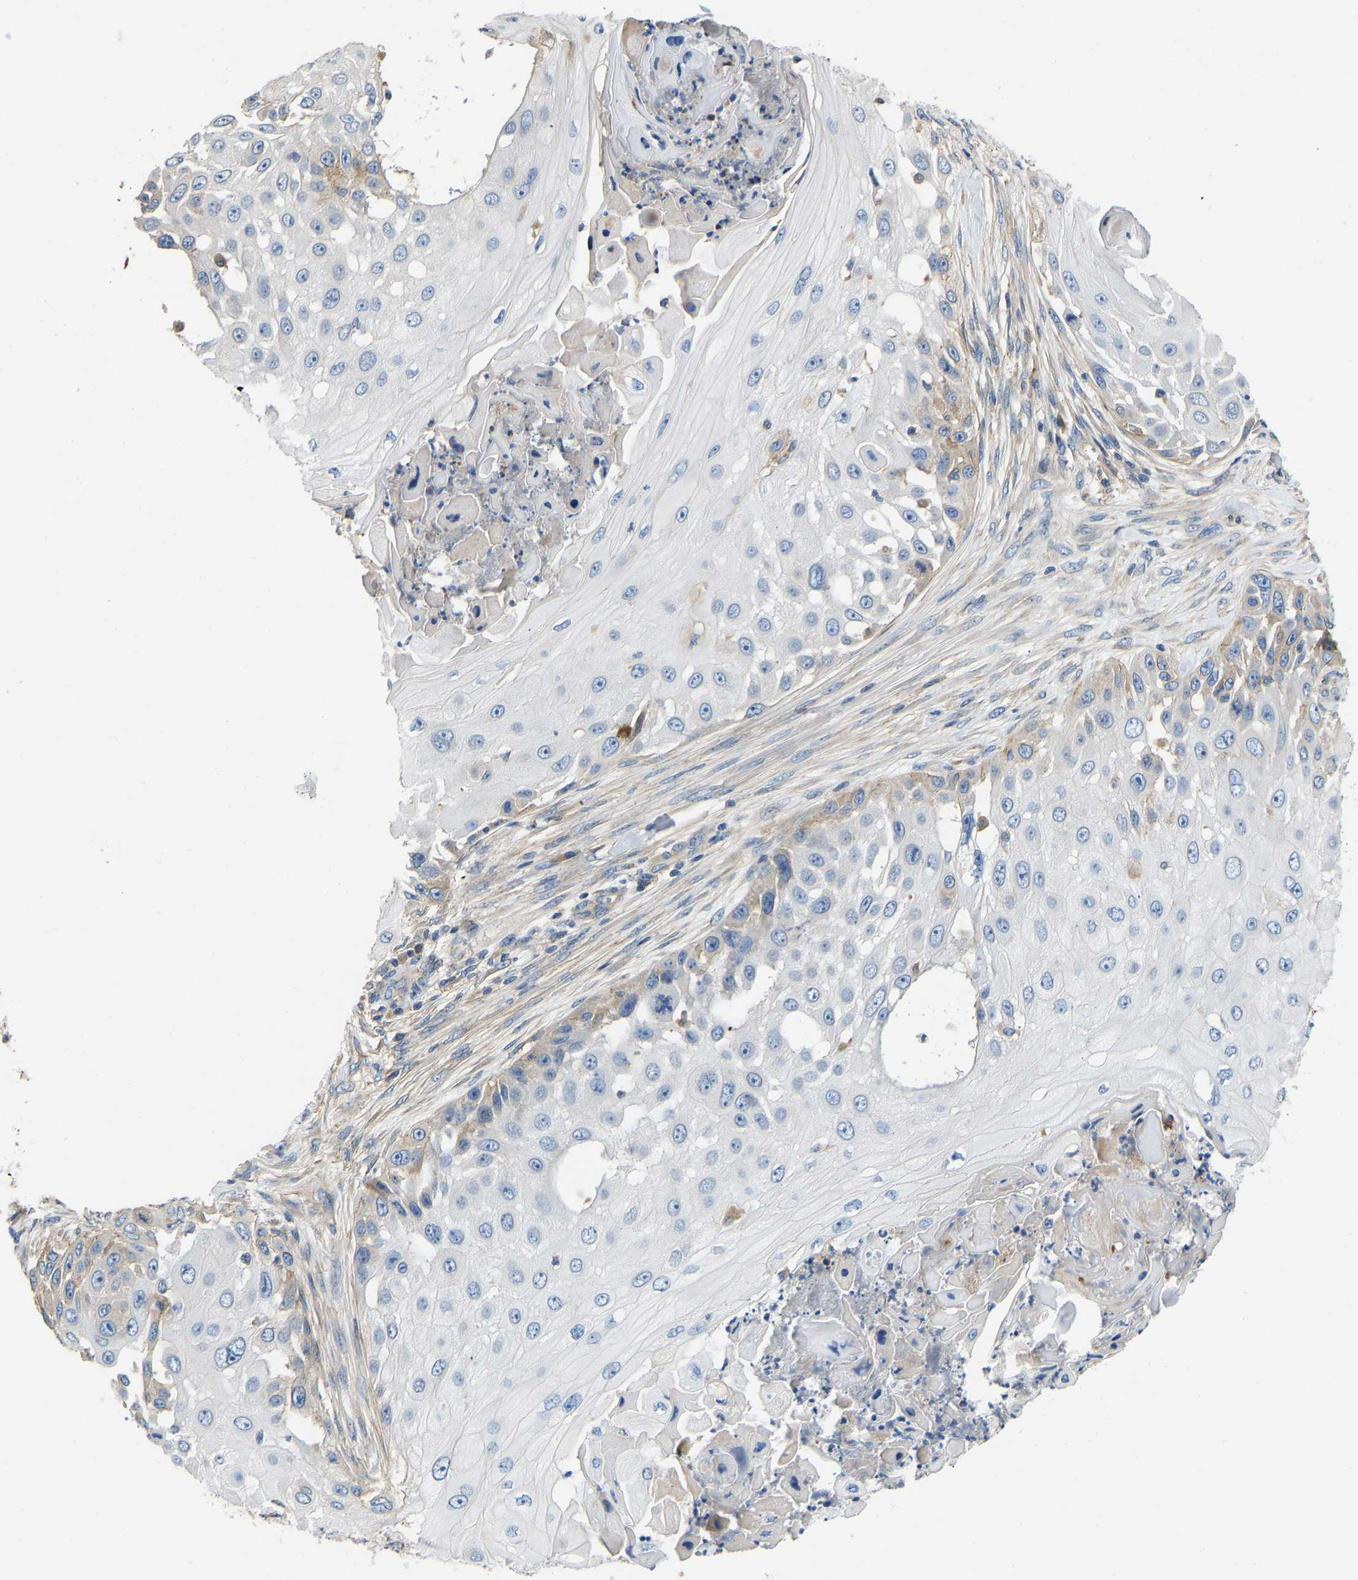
{"staining": {"intensity": "moderate", "quantity": "<25%", "location": "cytoplasmic/membranous"}, "tissue": "skin cancer", "cell_type": "Tumor cells", "image_type": "cancer", "snomed": [{"axis": "morphology", "description": "Squamous cell carcinoma, NOS"}, {"axis": "topography", "description": "Skin"}], "caption": "IHC of human skin squamous cell carcinoma exhibits low levels of moderate cytoplasmic/membranous staining in approximately <25% of tumor cells.", "gene": "ELMO2", "patient": {"sex": "female", "age": 44}}